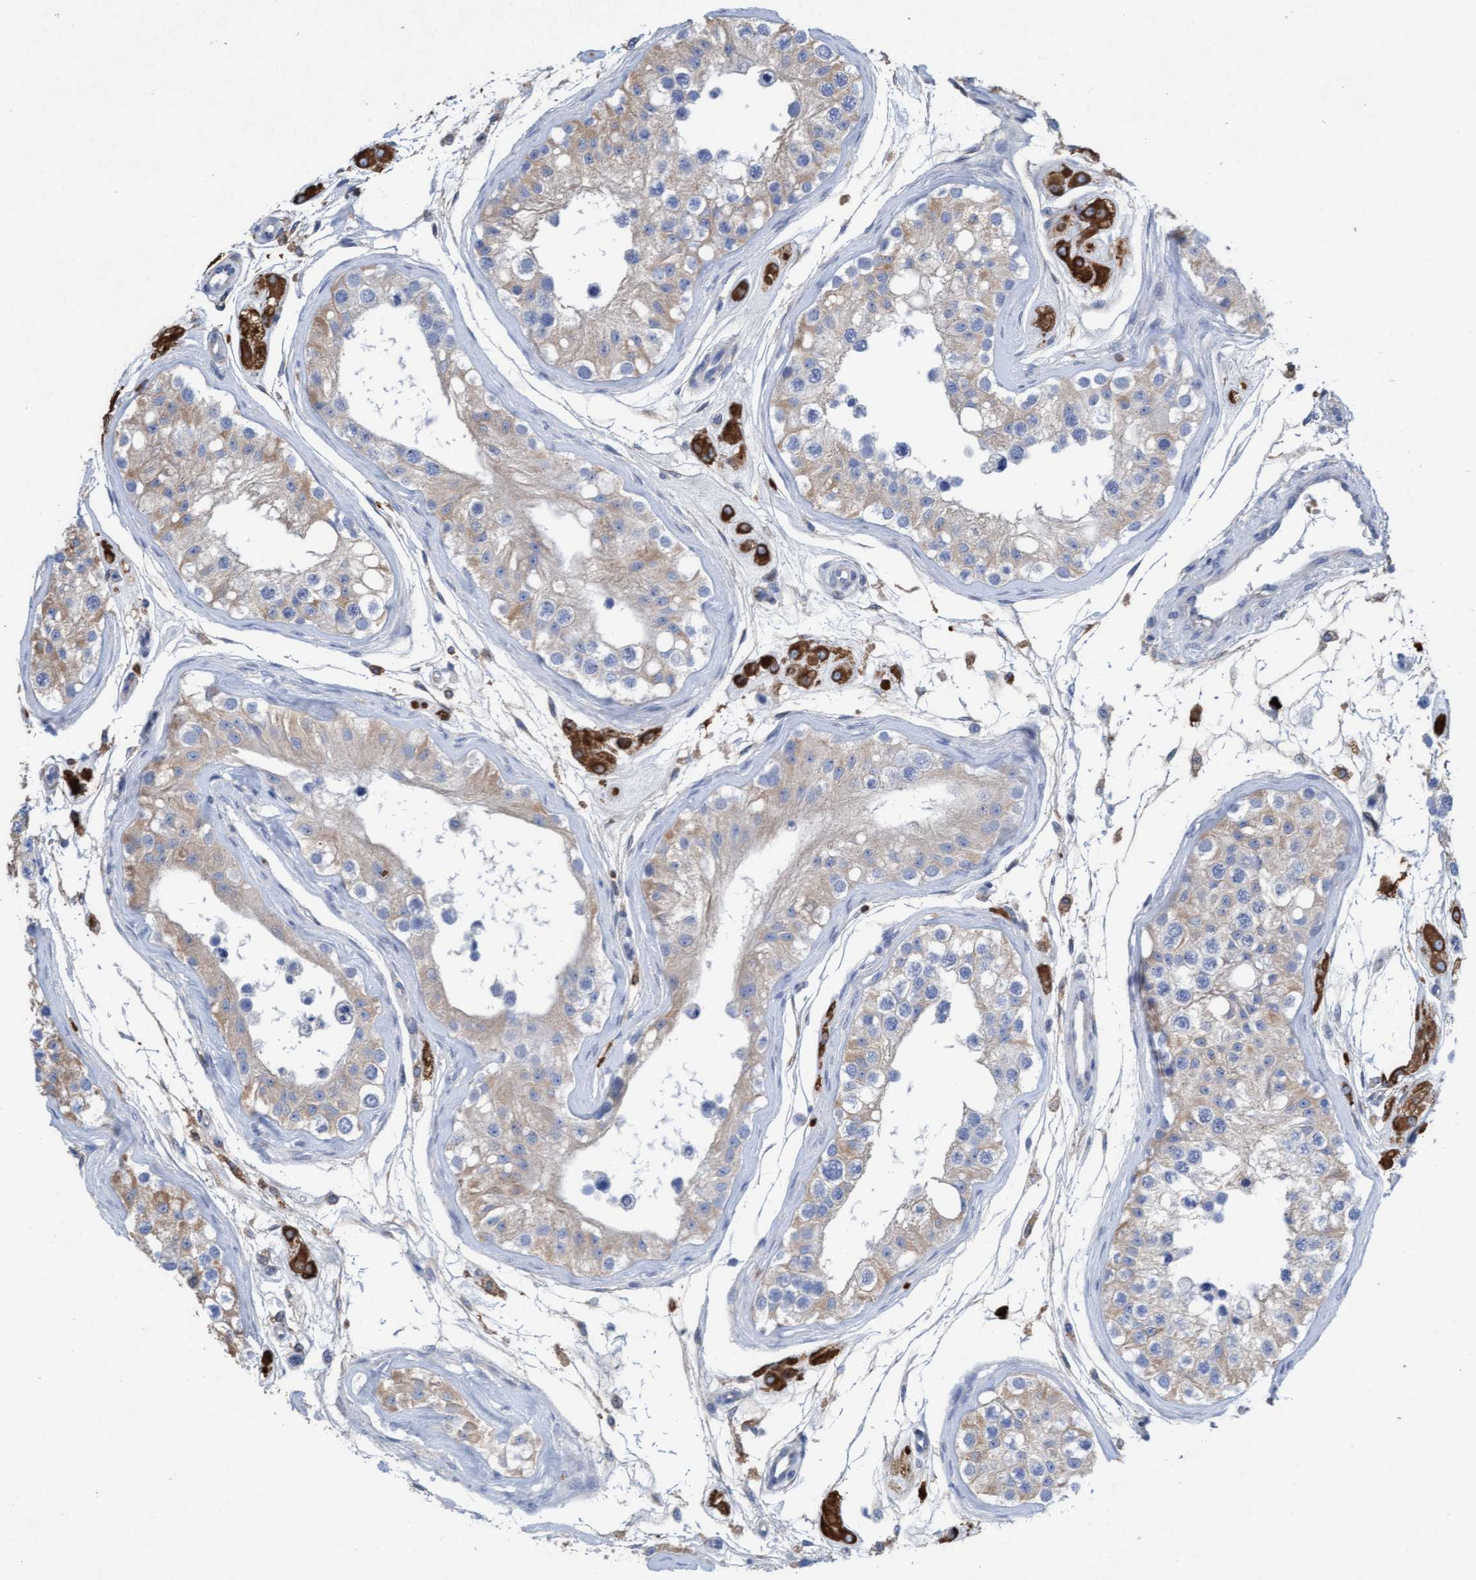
{"staining": {"intensity": "weak", "quantity": "<25%", "location": "cytoplasmic/membranous"}, "tissue": "testis", "cell_type": "Cells in seminiferous ducts", "image_type": "normal", "snomed": [{"axis": "morphology", "description": "Normal tissue, NOS"}, {"axis": "morphology", "description": "Adenocarcinoma, metastatic, NOS"}, {"axis": "topography", "description": "Testis"}], "caption": "A histopathology image of testis stained for a protein shows no brown staining in cells in seminiferous ducts. The staining was performed using DAB to visualize the protein expression in brown, while the nuclei were stained in blue with hematoxylin (Magnification: 20x).", "gene": "SIGIRR", "patient": {"sex": "male", "age": 26}}